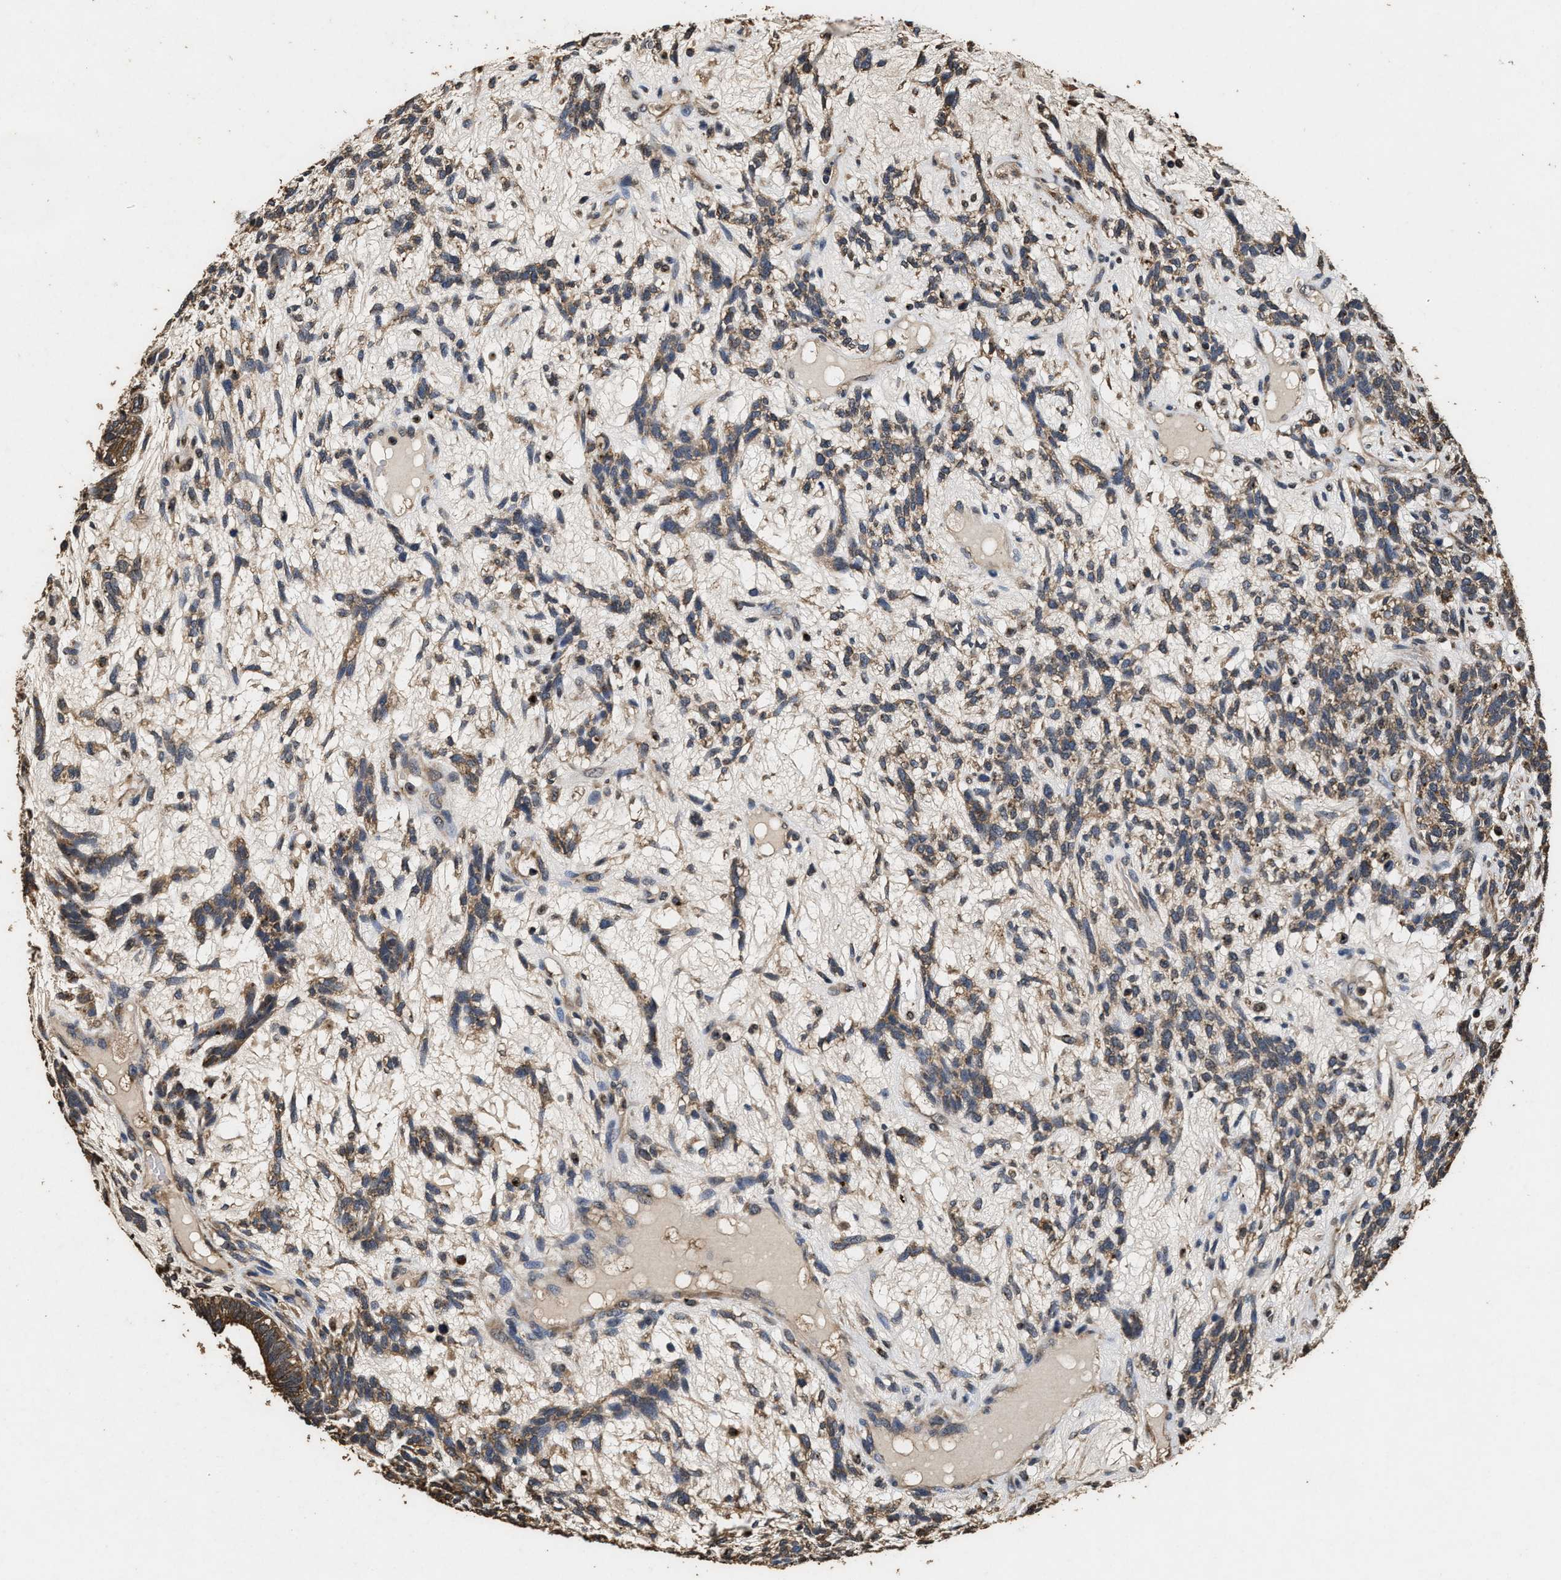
{"staining": {"intensity": "moderate", "quantity": ">75%", "location": "cytoplasmic/membranous"}, "tissue": "testis cancer", "cell_type": "Tumor cells", "image_type": "cancer", "snomed": [{"axis": "morphology", "description": "Seminoma, NOS"}, {"axis": "topography", "description": "Testis"}], "caption": "A brown stain labels moderate cytoplasmic/membranous staining of a protein in testis seminoma tumor cells.", "gene": "TPST2", "patient": {"sex": "male", "age": 28}}